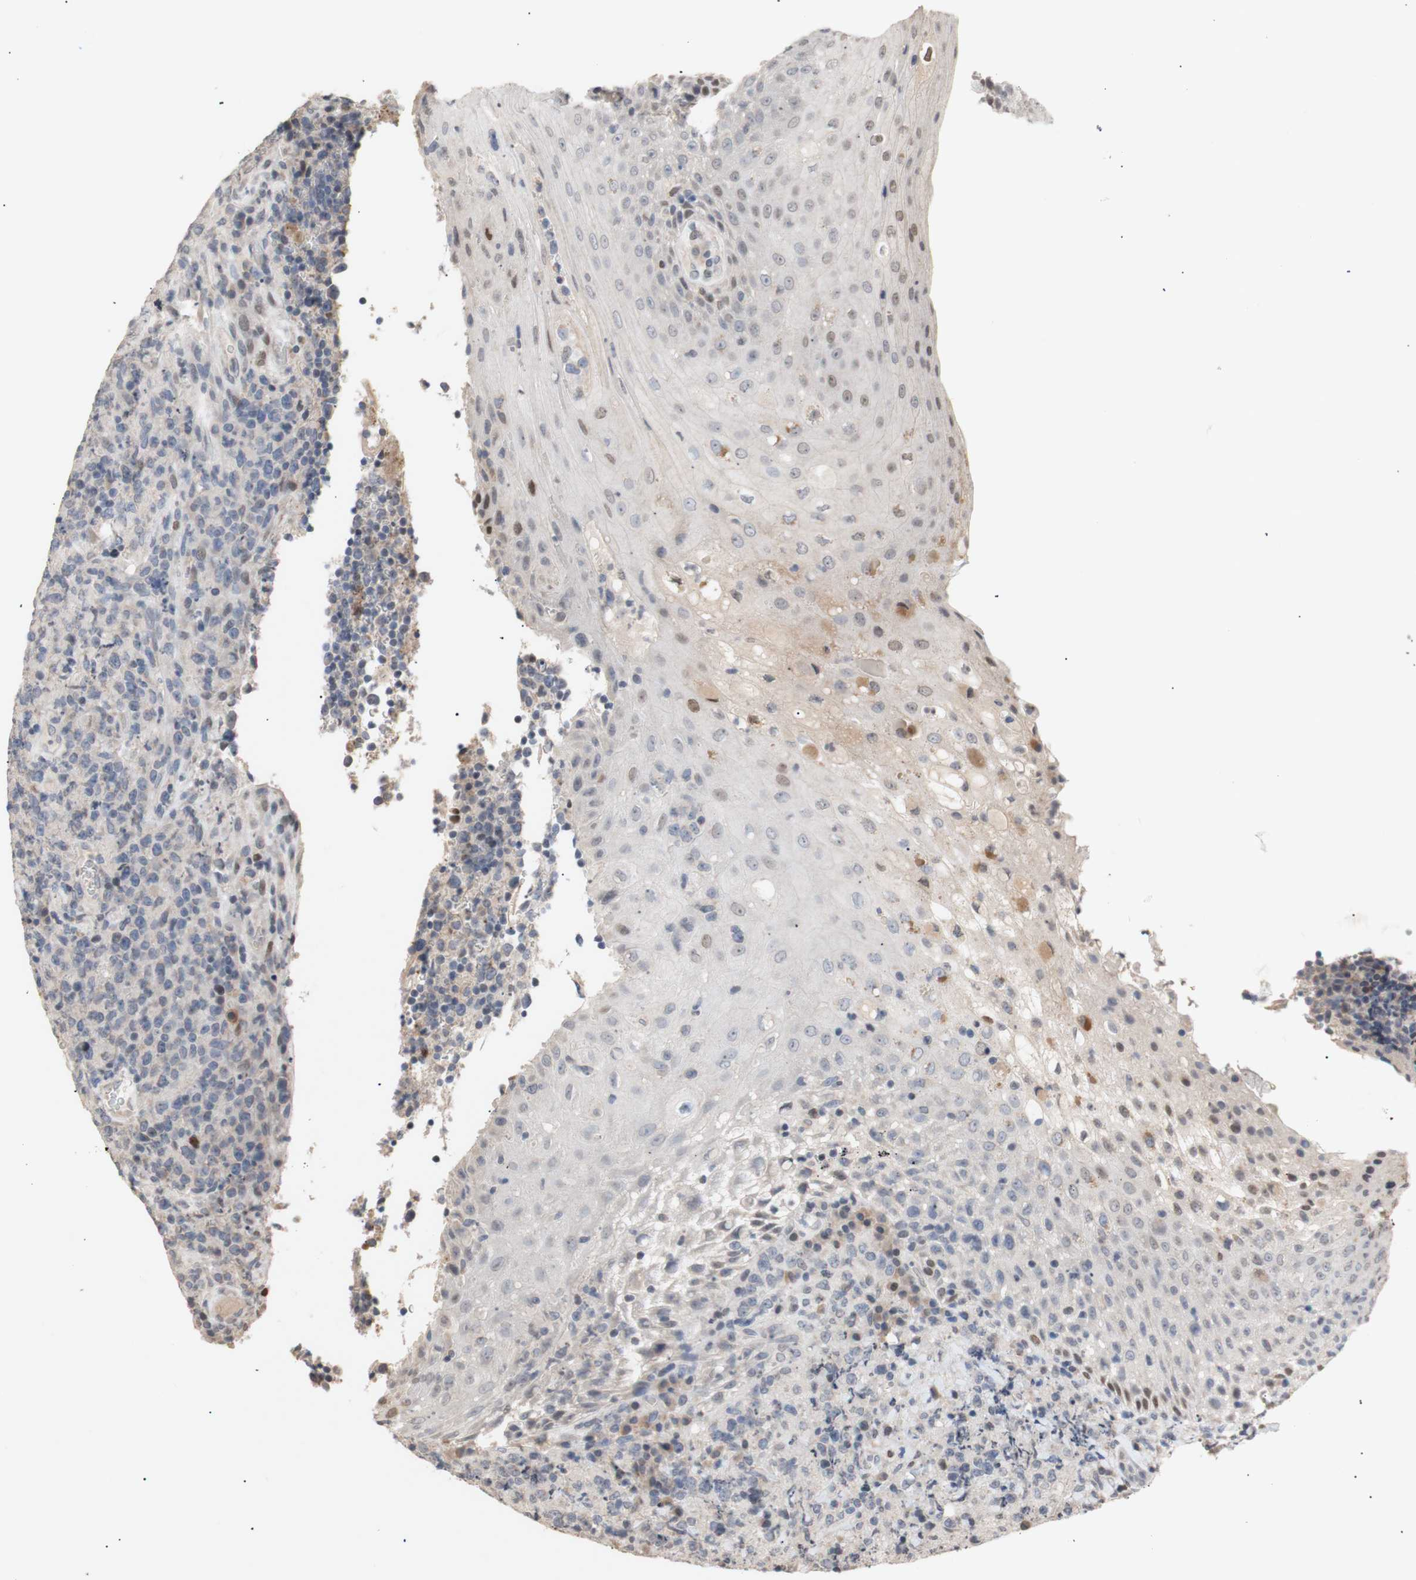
{"staining": {"intensity": "negative", "quantity": "none", "location": "none"}, "tissue": "lymphoma", "cell_type": "Tumor cells", "image_type": "cancer", "snomed": [{"axis": "morphology", "description": "Malignant lymphoma, non-Hodgkin's type, High grade"}, {"axis": "topography", "description": "Tonsil"}], "caption": "Malignant lymphoma, non-Hodgkin's type (high-grade) was stained to show a protein in brown. There is no significant expression in tumor cells. (Stains: DAB (3,3'-diaminobenzidine) immunohistochemistry (IHC) with hematoxylin counter stain, Microscopy: brightfield microscopy at high magnification).", "gene": "FOSB", "patient": {"sex": "female", "age": 36}}